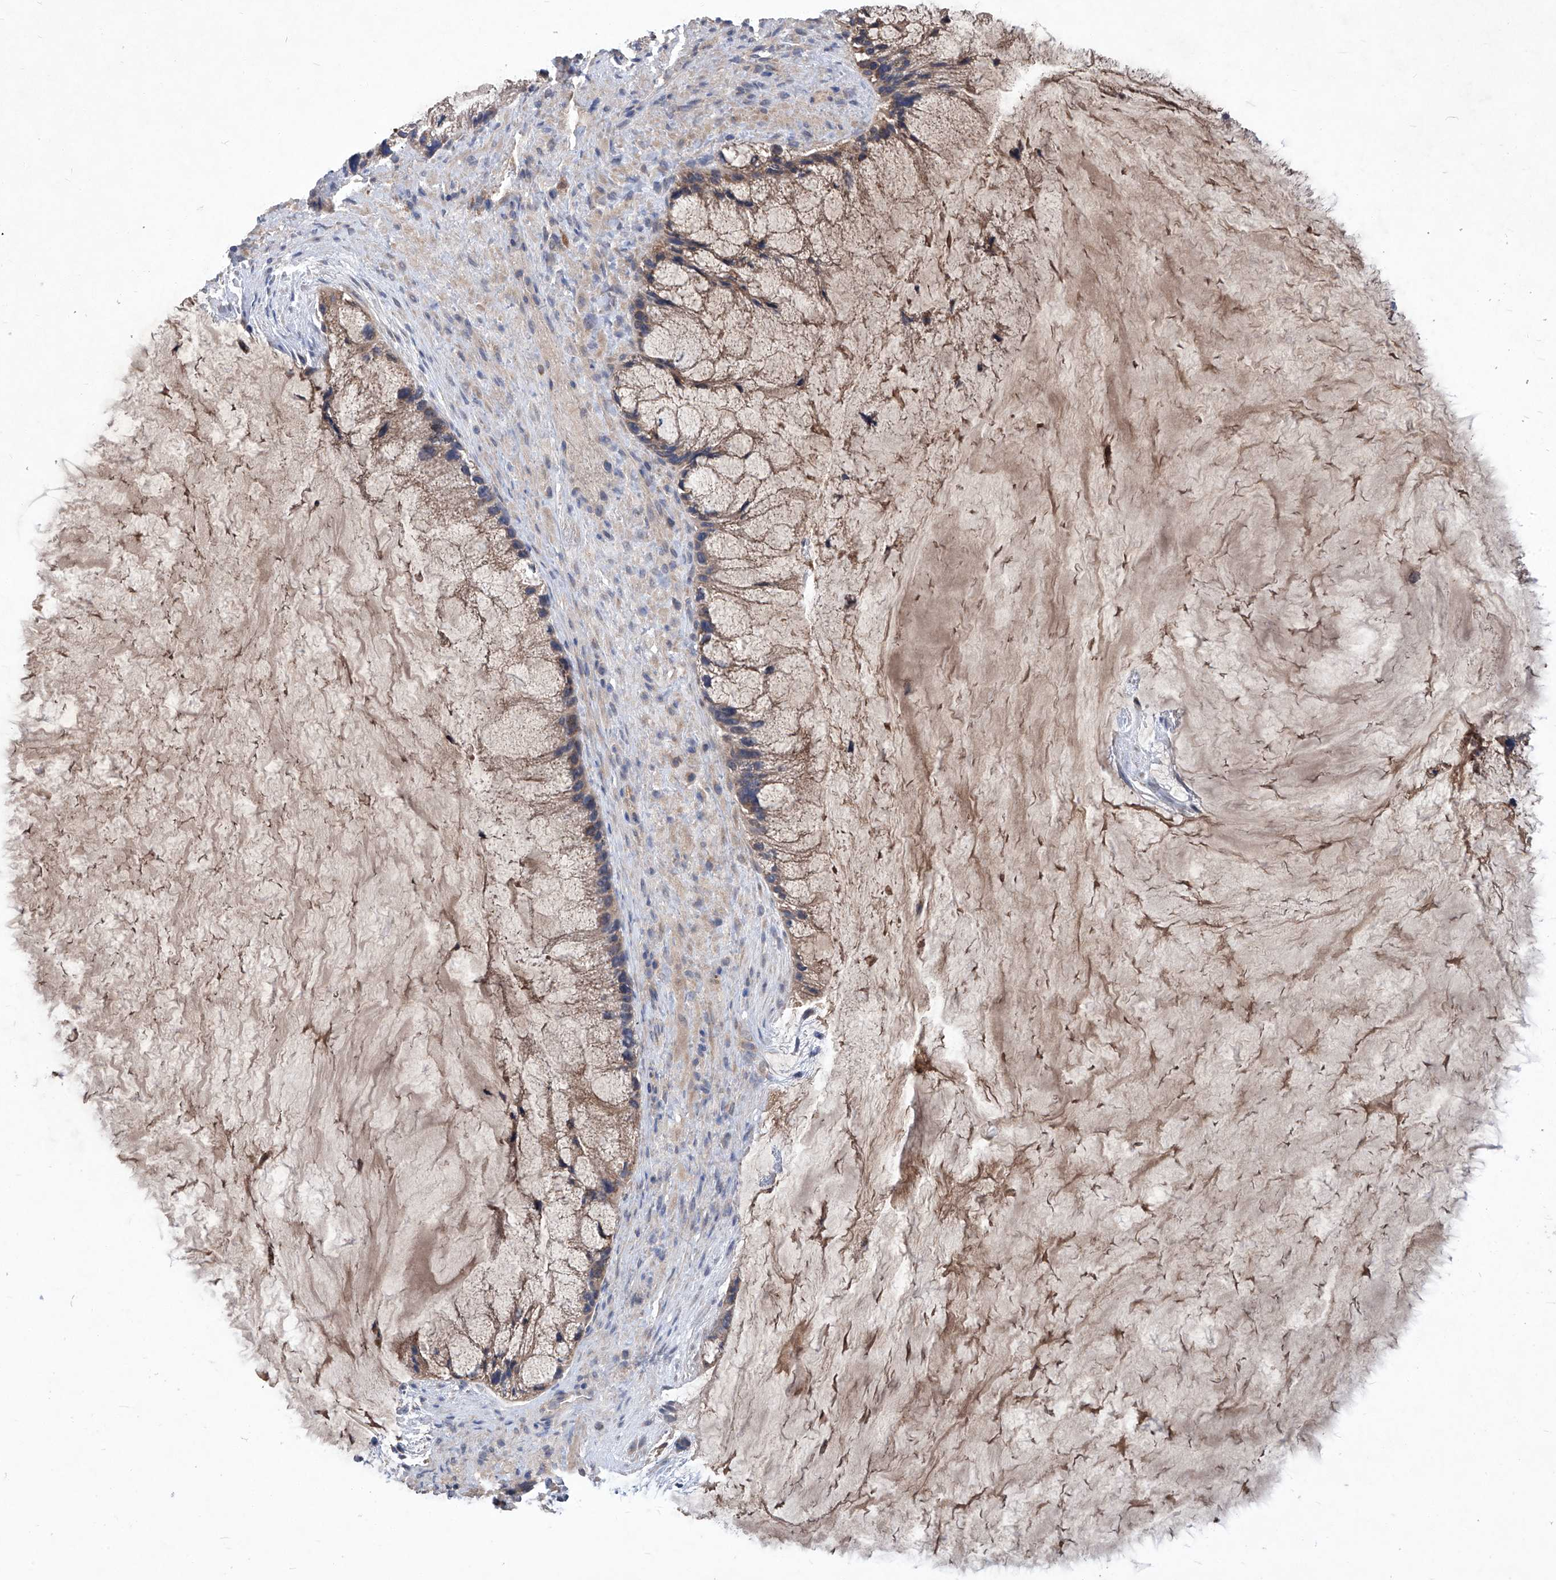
{"staining": {"intensity": "weak", "quantity": ">75%", "location": "cytoplasmic/membranous"}, "tissue": "ovarian cancer", "cell_type": "Tumor cells", "image_type": "cancer", "snomed": [{"axis": "morphology", "description": "Cystadenocarcinoma, mucinous, NOS"}, {"axis": "topography", "description": "Ovary"}], "caption": "Brown immunohistochemical staining in human ovarian cancer (mucinous cystadenocarcinoma) reveals weak cytoplasmic/membranous positivity in about >75% of tumor cells. (DAB (3,3'-diaminobenzidine) = brown stain, brightfield microscopy at high magnification).", "gene": "EPHA8", "patient": {"sex": "female", "age": 37}}